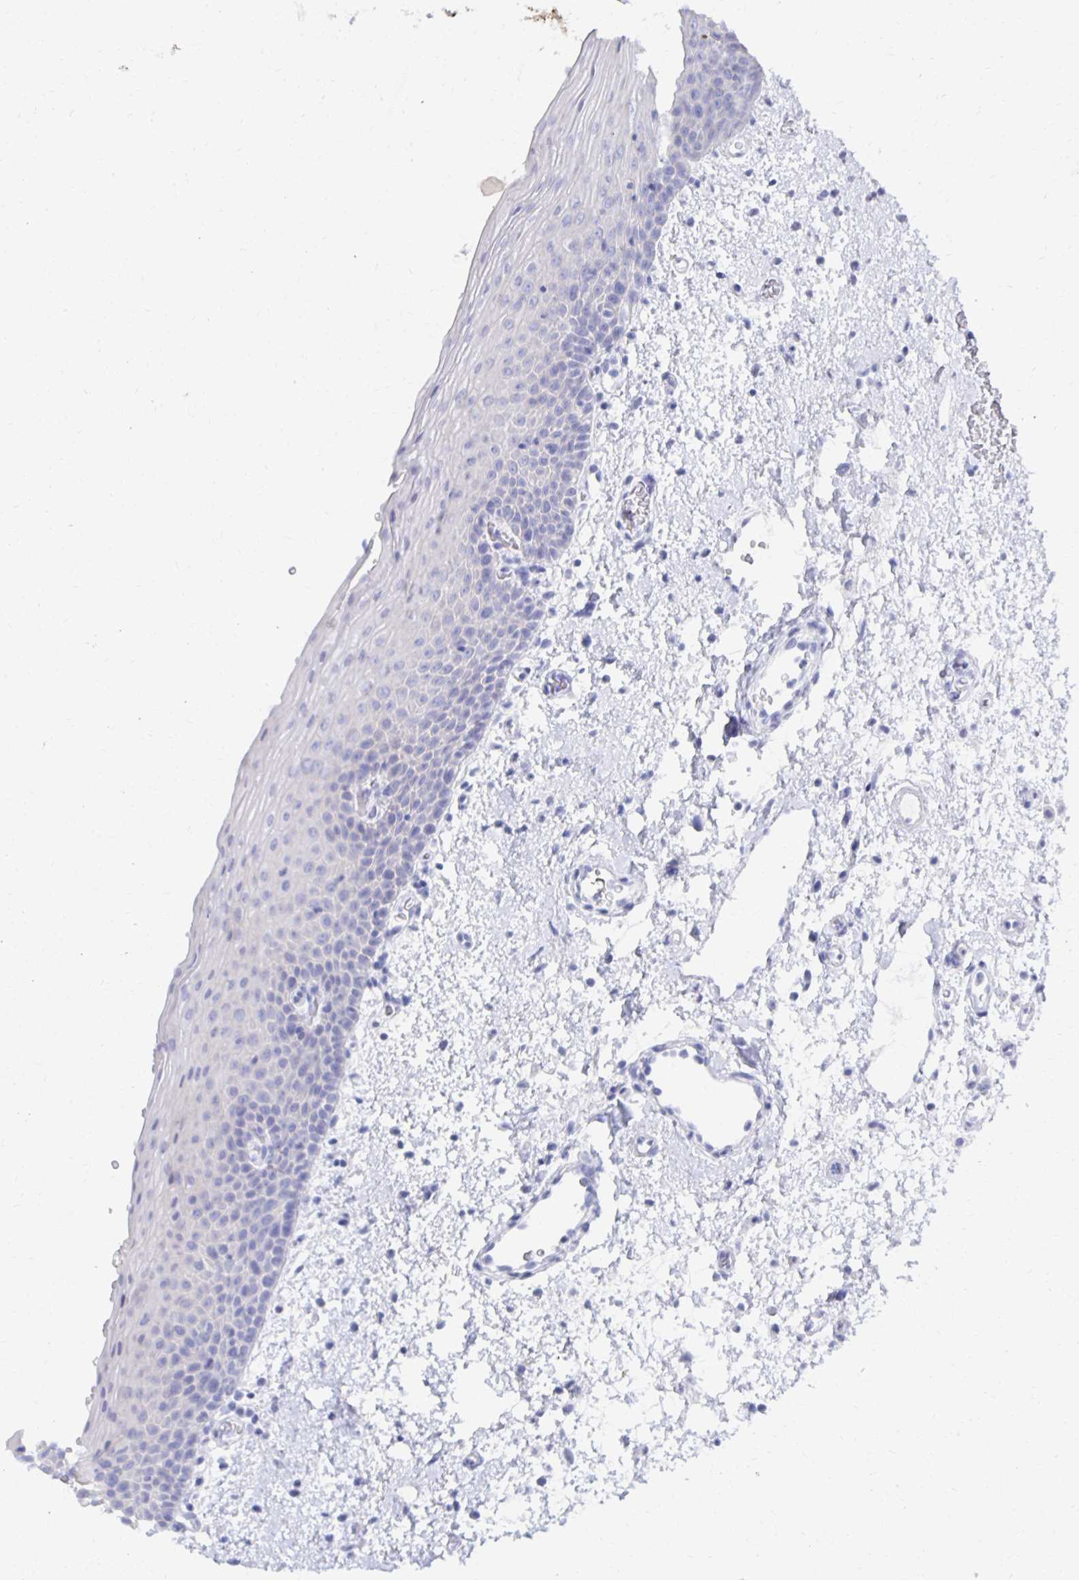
{"staining": {"intensity": "negative", "quantity": "none", "location": "none"}, "tissue": "oral mucosa", "cell_type": "Squamous epithelial cells", "image_type": "normal", "snomed": [{"axis": "morphology", "description": "Normal tissue, NOS"}, {"axis": "topography", "description": "Oral tissue"}, {"axis": "topography", "description": "Head-Neck"}], "caption": "An image of oral mucosa stained for a protein shows no brown staining in squamous epithelial cells. (DAB (3,3'-diaminobenzidine) immunohistochemistry (IHC), high magnification).", "gene": "PRDM7", "patient": {"sex": "female", "age": 55}}